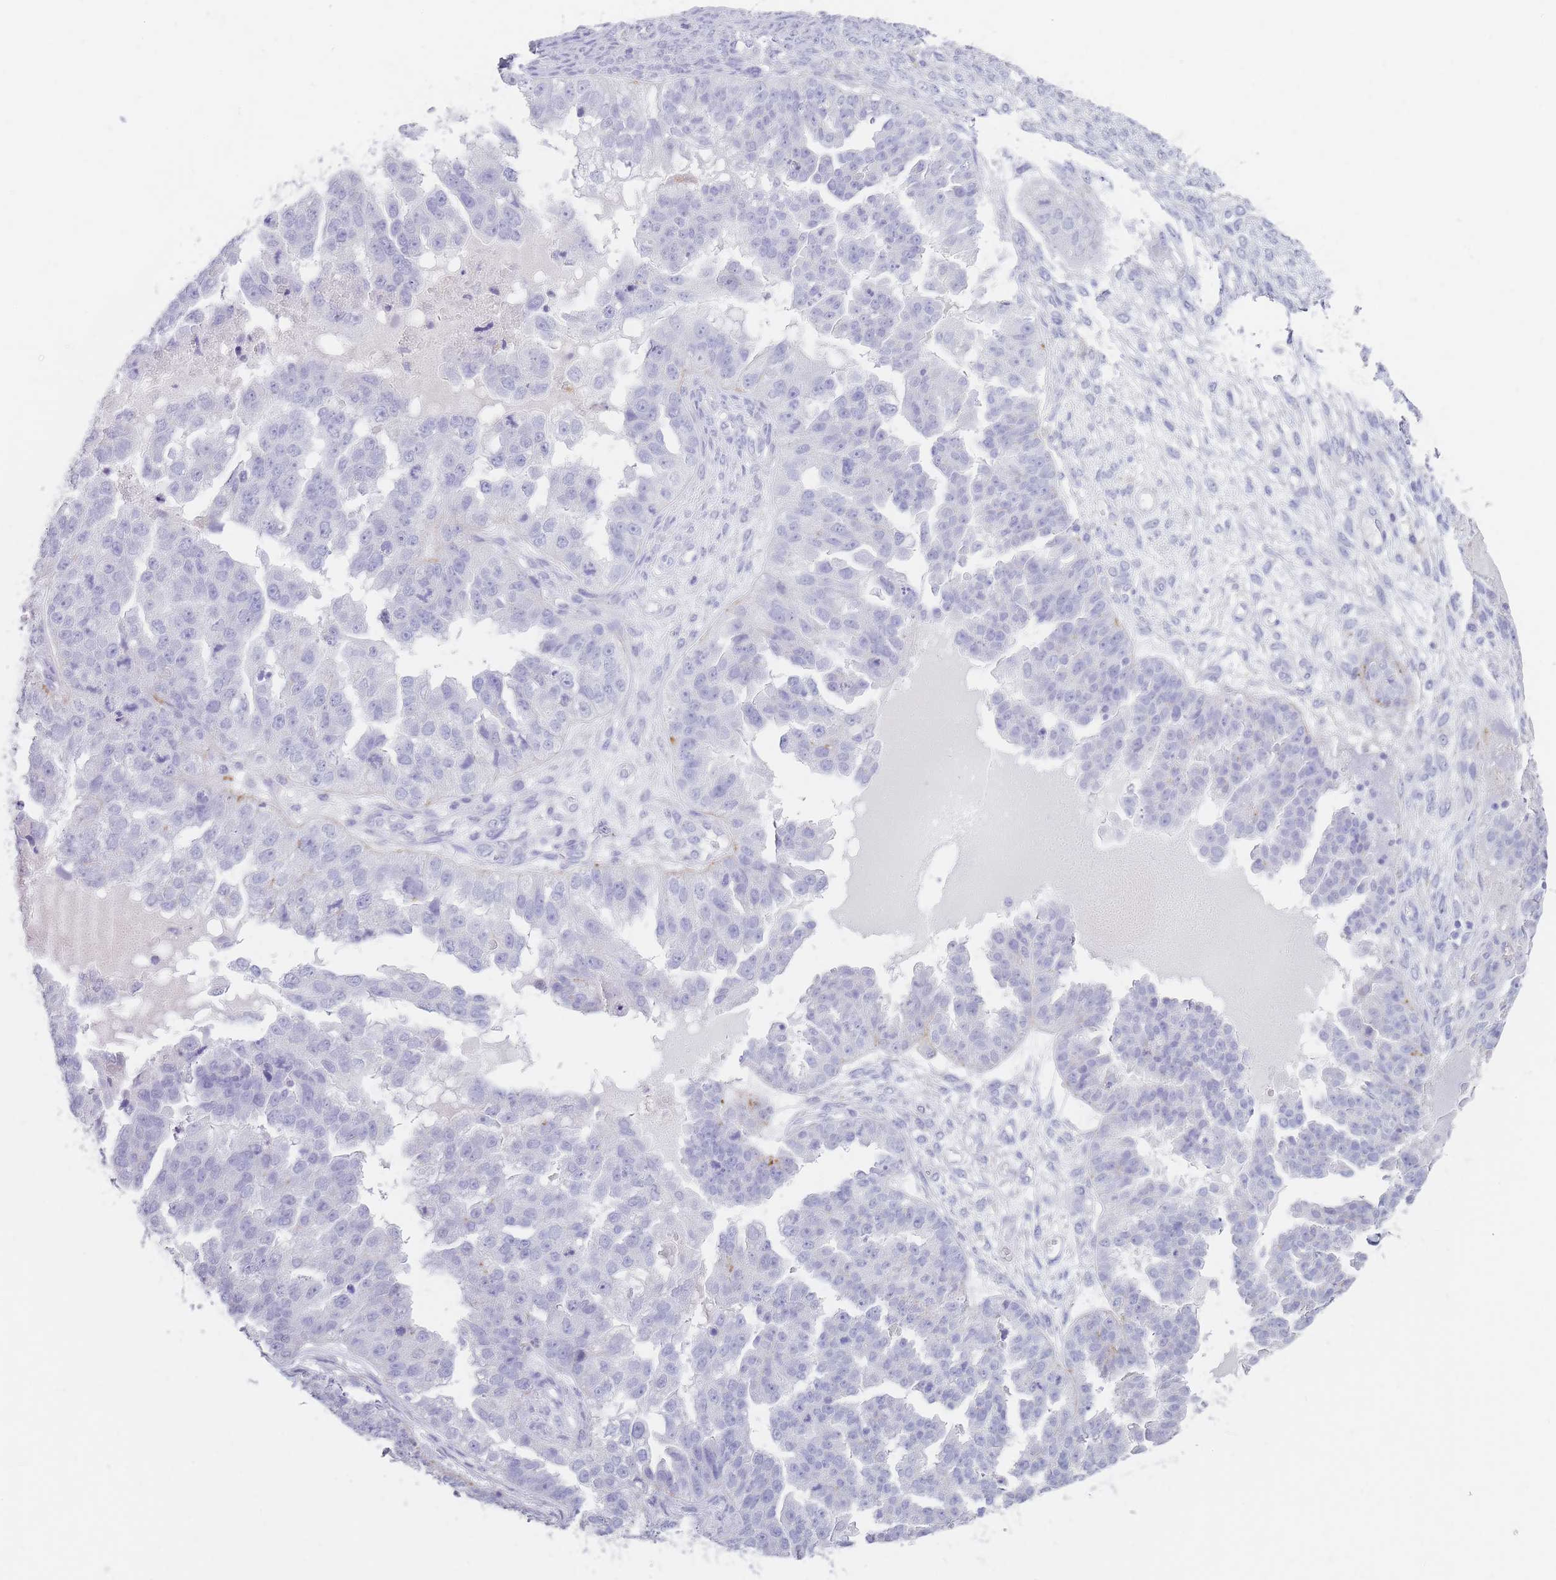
{"staining": {"intensity": "negative", "quantity": "none", "location": "none"}, "tissue": "ovarian cancer", "cell_type": "Tumor cells", "image_type": "cancer", "snomed": [{"axis": "morphology", "description": "Cystadenocarcinoma, serous, NOS"}, {"axis": "topography", "description": "Ovary"}], "caption": "A high-resolution micrograph shows immunohistochemistry (IHC) staining of ovarian serous cystadenocarcinoma, which demonstrates no significant staining in tumor cells.", "gene": "RHO", "patient": {"sex": "female", "age": 58}}